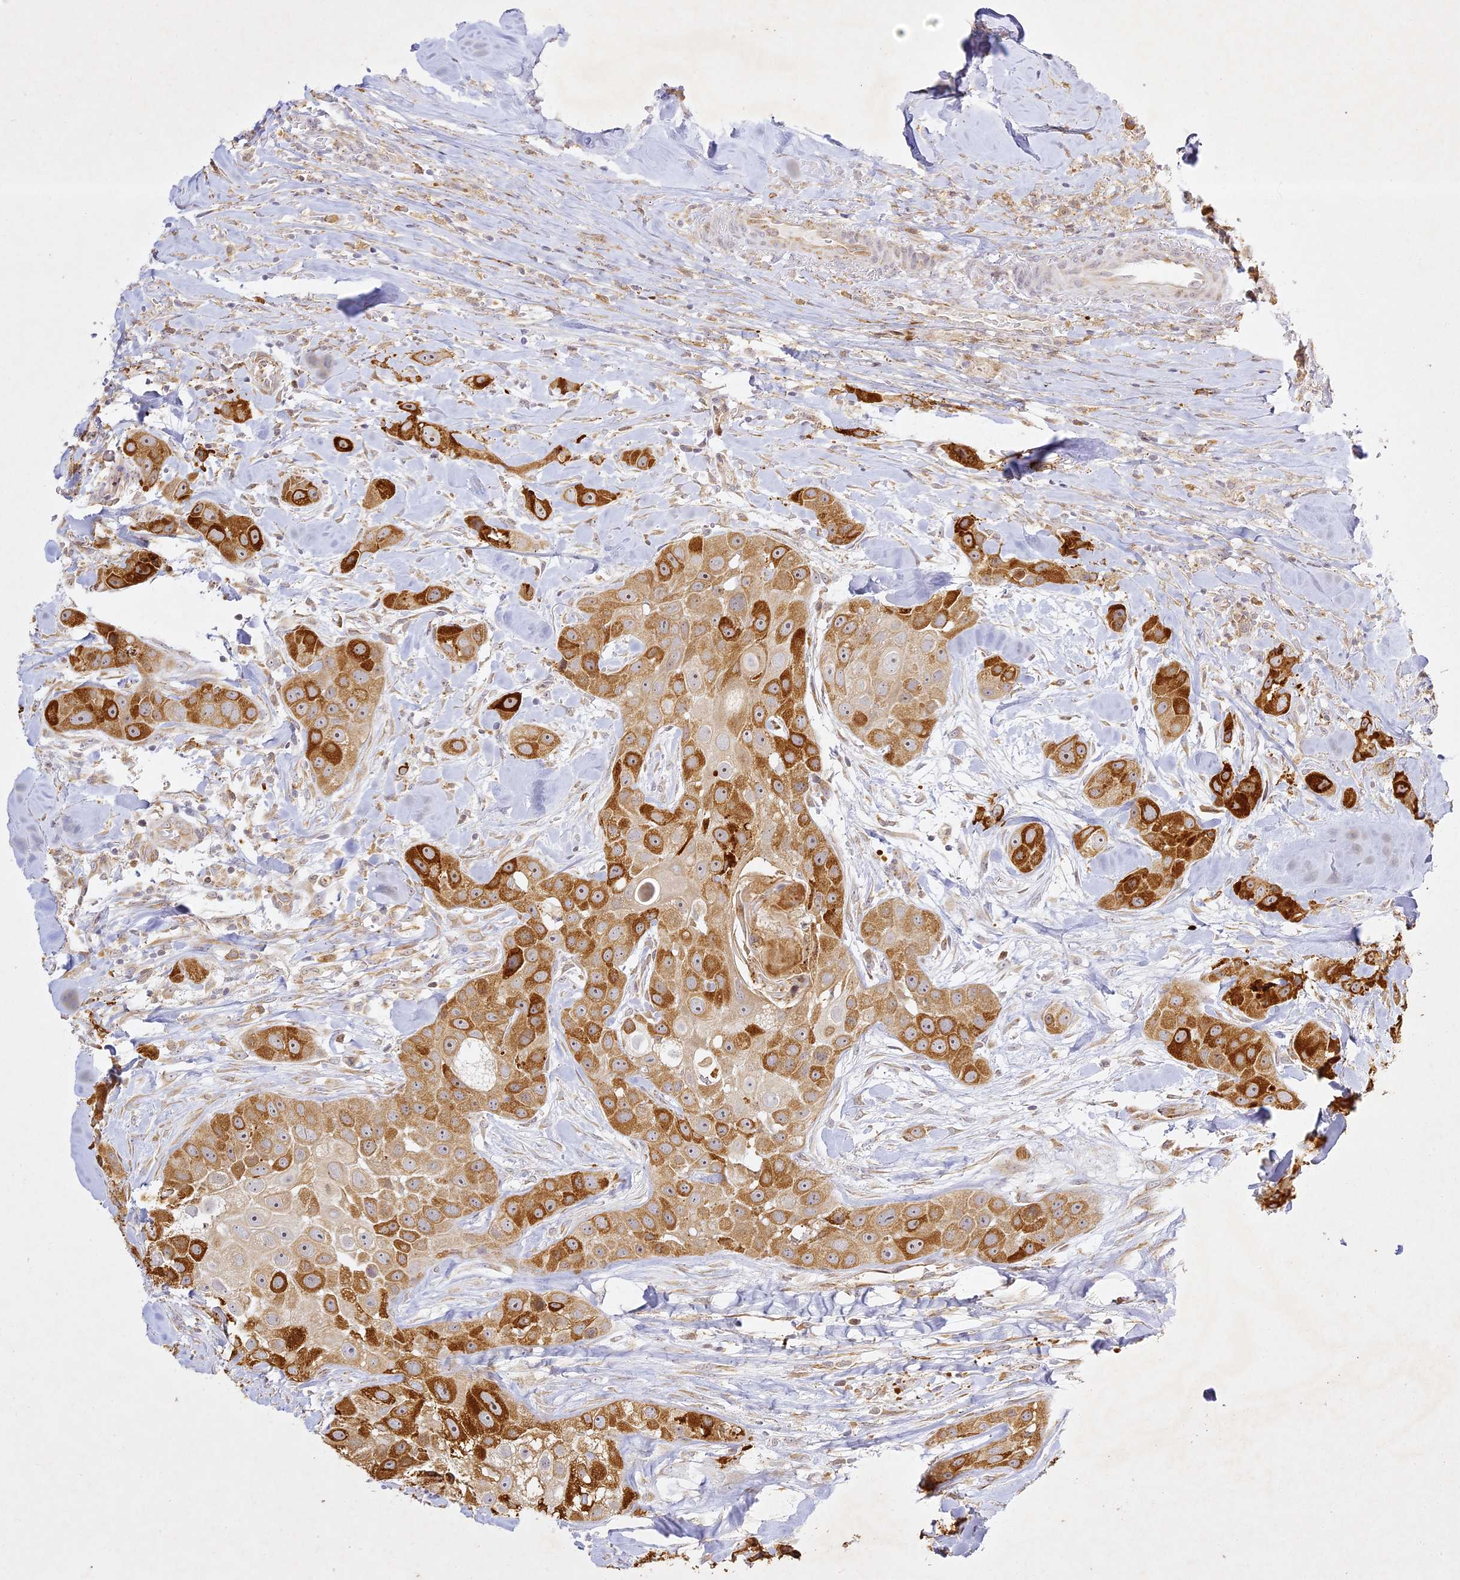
{"staining": {"intensity": "strong", "quantity": "25%-75%", "location": "cytoplasmic/membranous"}, "tissue": "head and neck cancer", "cell_type": "Tumor cells", "image_type": "cancer", "snomed": [{"axis": "morphology", "description": "Normal tissue, NOS"}, {"axis": "morphology", "description": "Squamous cell carcinoma, NOS"}, {"axis": "topography", "description": "Skeletal muscle"}, {"axis": "topography", "description": "Head-Neck"}], "caption": "Approximately 25%-75% of tumor cells in head and neck cancer (squamous cell carcinoma) demonstrate strong cytoplasmic/membranous protein staining as visualized by brown immunohistochemical staining.", "gene": "SLC30A5", "patient": {"sex": "male", "age": 51}}